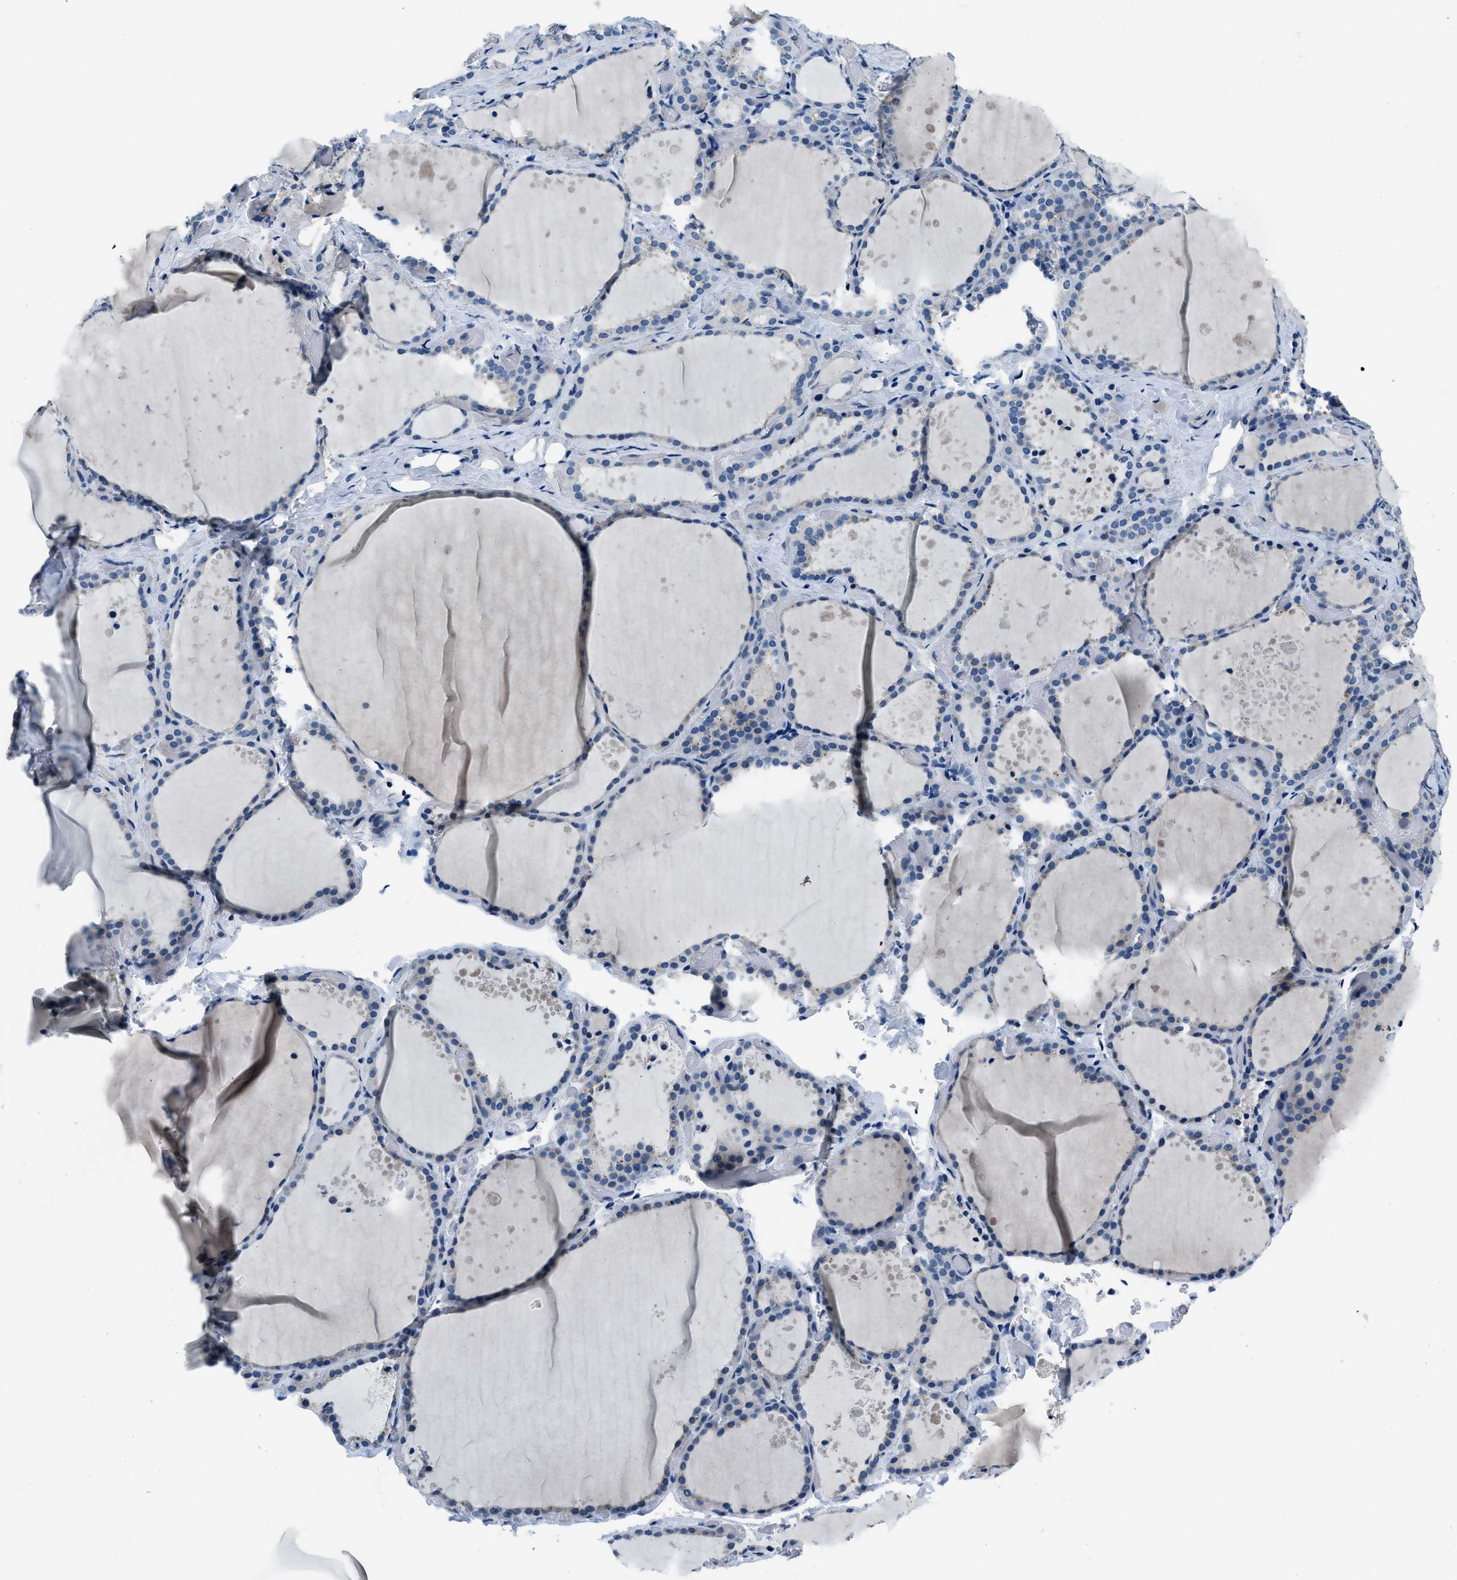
{"staining": {"intensity": "negative", "quantity": "none", "location": "none"}, "tissue": "thyroid gland", "cell_type": "Glandular cells", "image_type": "normal", "snomed": [{"axis": "morphology", "description": "Normal tissue, NOS"}, {"axis": "topography", "description": "Thyroid gland"}], "caption": "The micrograph displays no staining of glandular cells in benign thyroid gland. (DAB IHC with hematoxylin counter stain).", "gene": "GJA3", "patient": {"sex": "female", "age": 44}}